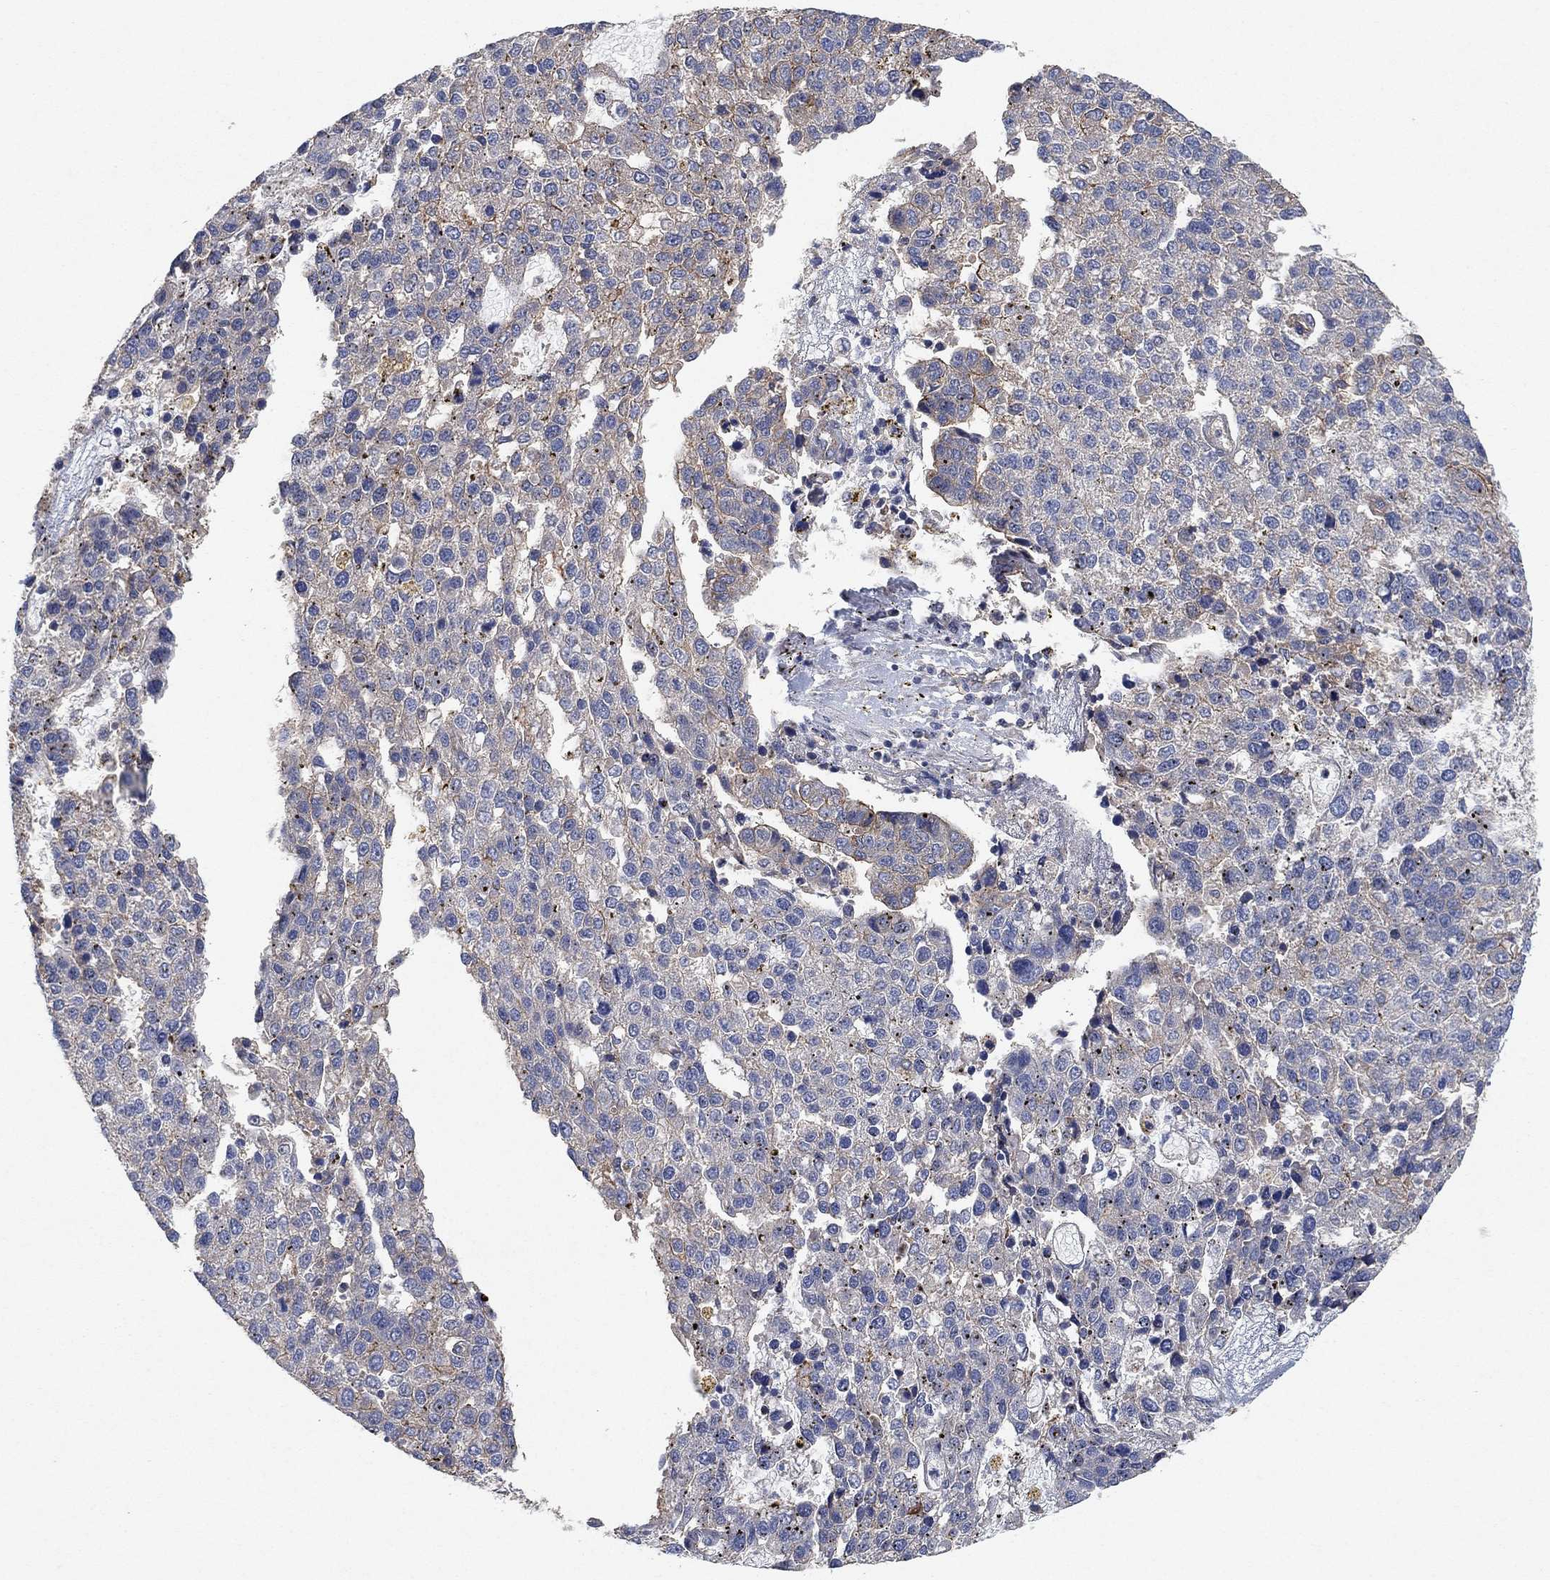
{"staining": {"intensity": "negative", "quantity": "none", "location": "none"}, "tissue": "pancreatic cancer", "cell_type": "Tumor cells", "image_type": "cancer", "snomed": [{"axis": "morphology", "description": "Adenocarcinoma, NOS"}, {"axis": "topography", "description": "Pancreas"}], "caption": "A high-resolution histopathology image shows immunohistochemistry (IHC) staining of adenocarcinoma (pancreatic), which reveals no significant expression in tumor cells.", "gene": "MCUR1", "patient": {"sex": "female", "age": 61}}